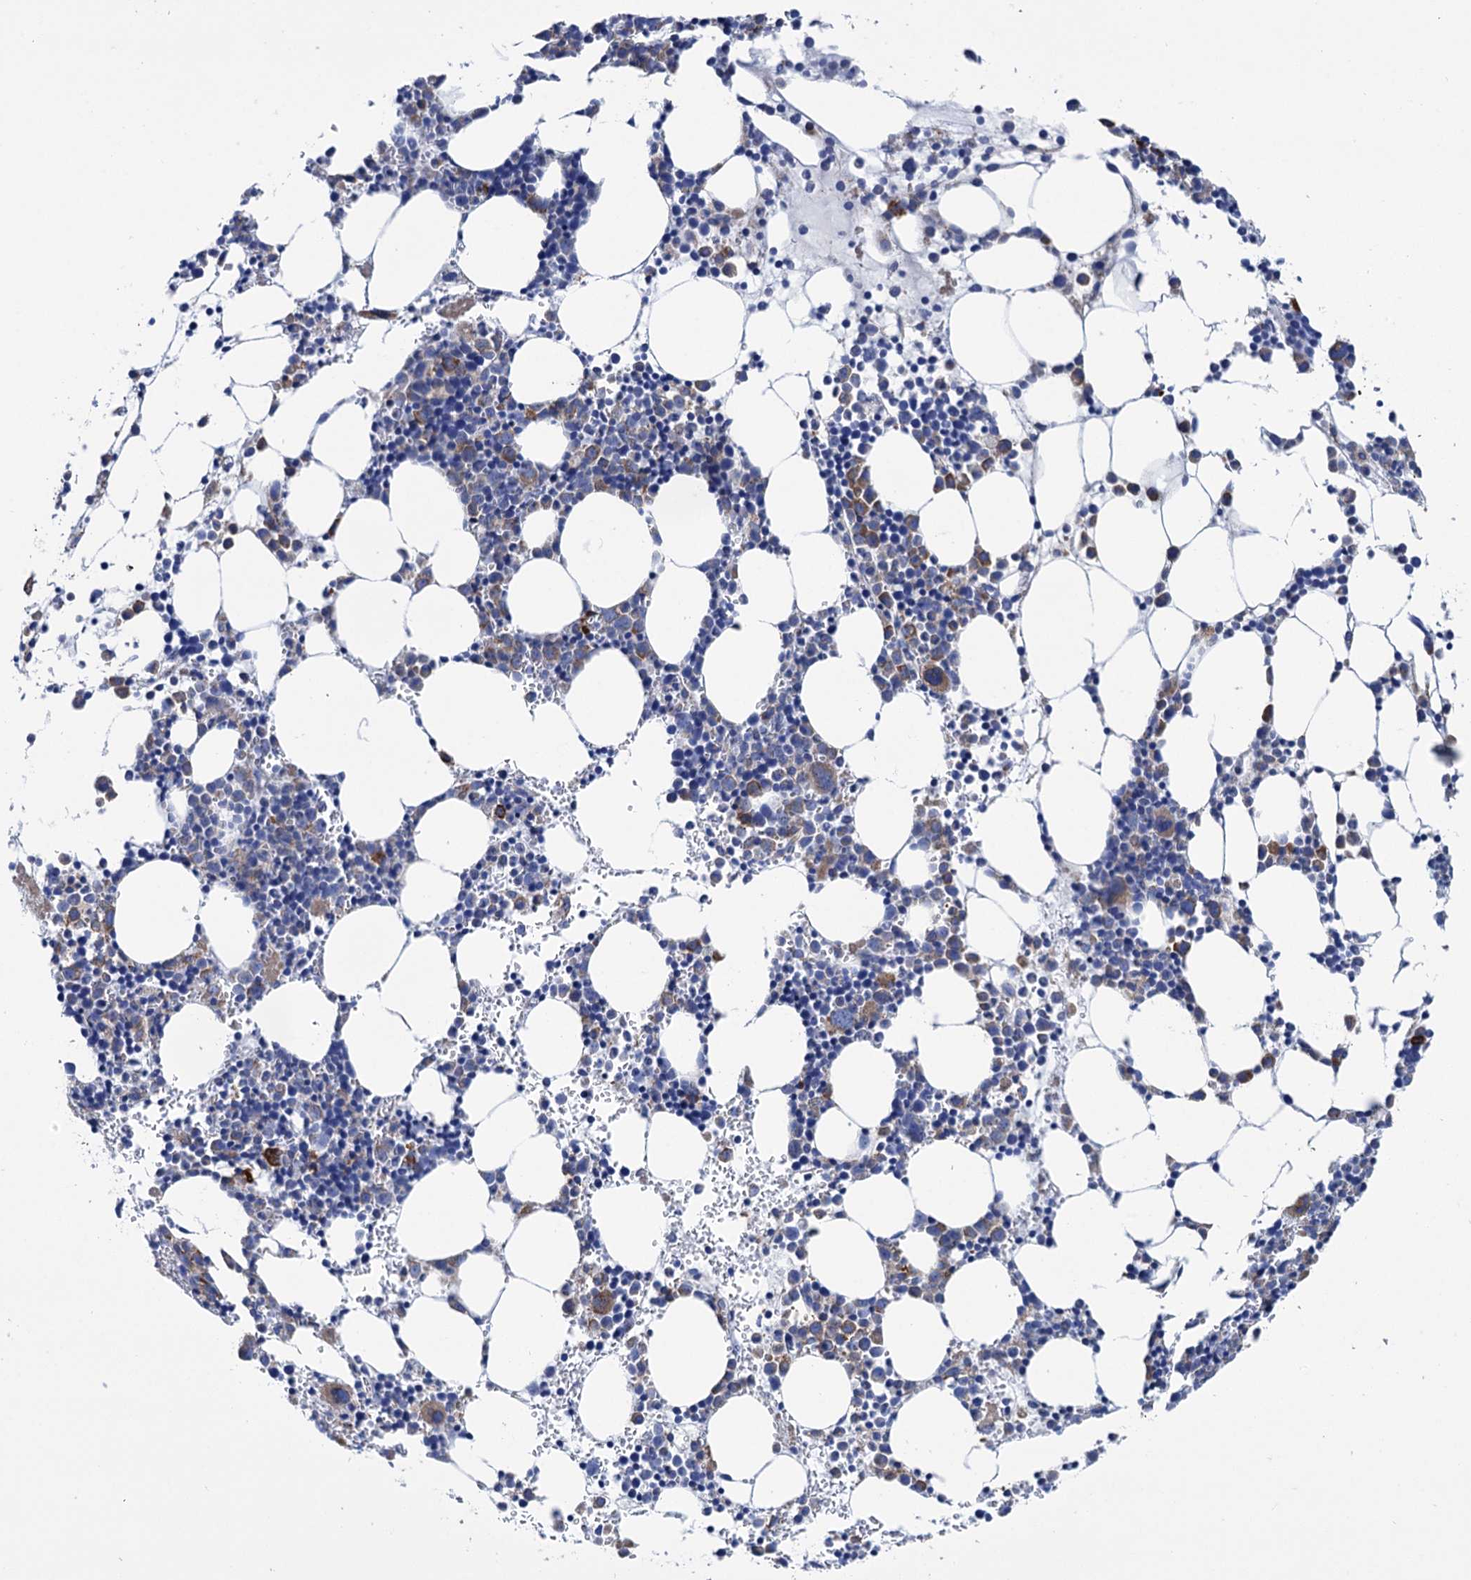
{"staining": {"intensity": "strong", "quantity": "<25%", "location": "cytoplasmic/membranous"}, "tissue": "bone marrow", "cell_type": "Hematopoietic cells", "image_type": "normal", "snomed": [{"axis": "morphology", "description": "Normal tissue, NOS"}, {"axis": "topography", "description": "Bone marrow"}], "caption": "Unremarkable bone marrow was stained to show a protein in brown. There is medium levels of strong cytoplasmic/membranous staining in approximately <25% of hematopoietic cells. (Brightfield microscopy of DAB IHC at high magnification).", "gene": "SHE", "patient": {"sex": "female", "age": 89}}